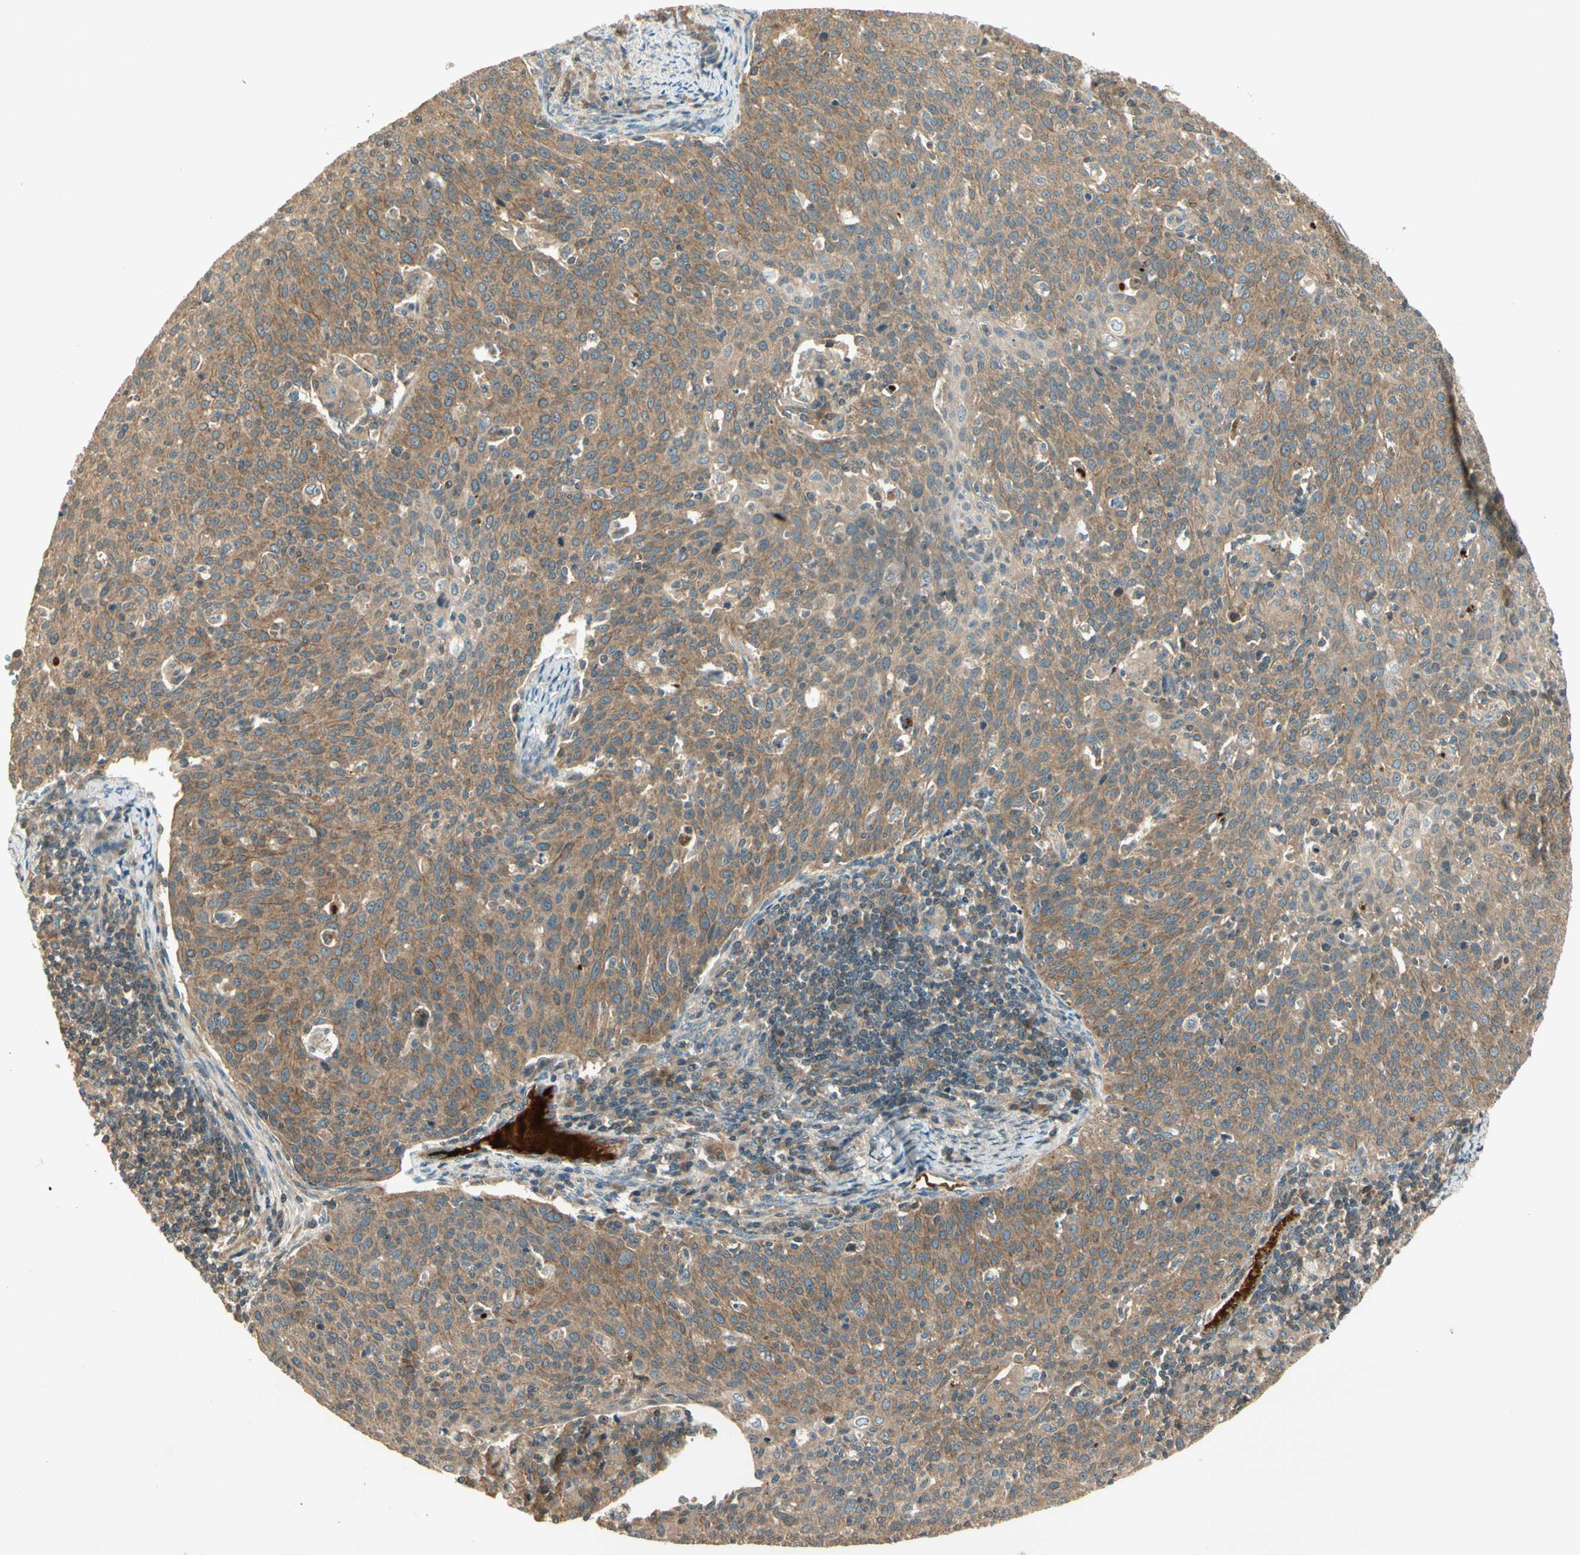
{"staining": {"intensity": "moderate", "quantity": ">75%", "location": "cytoplasmic/membranous"}, "tissue": "cervical cancer", "cell_type": "Tumor cells", "image_type": "cancer", "snomed": [{"axis": "morphology", "description": "Squamous cell carcinoma, NOS"}, {"axis": "topography", "description": "Cervix"}], "caption": "Human squamous cell carcinoma (cervical) stained with a brown dye shows moderate cytoplasmic/membranous positive staining in about >75% of tumor cells.", "gene": "PFDN5", "patient": {"sex": "female", "age": 38}}